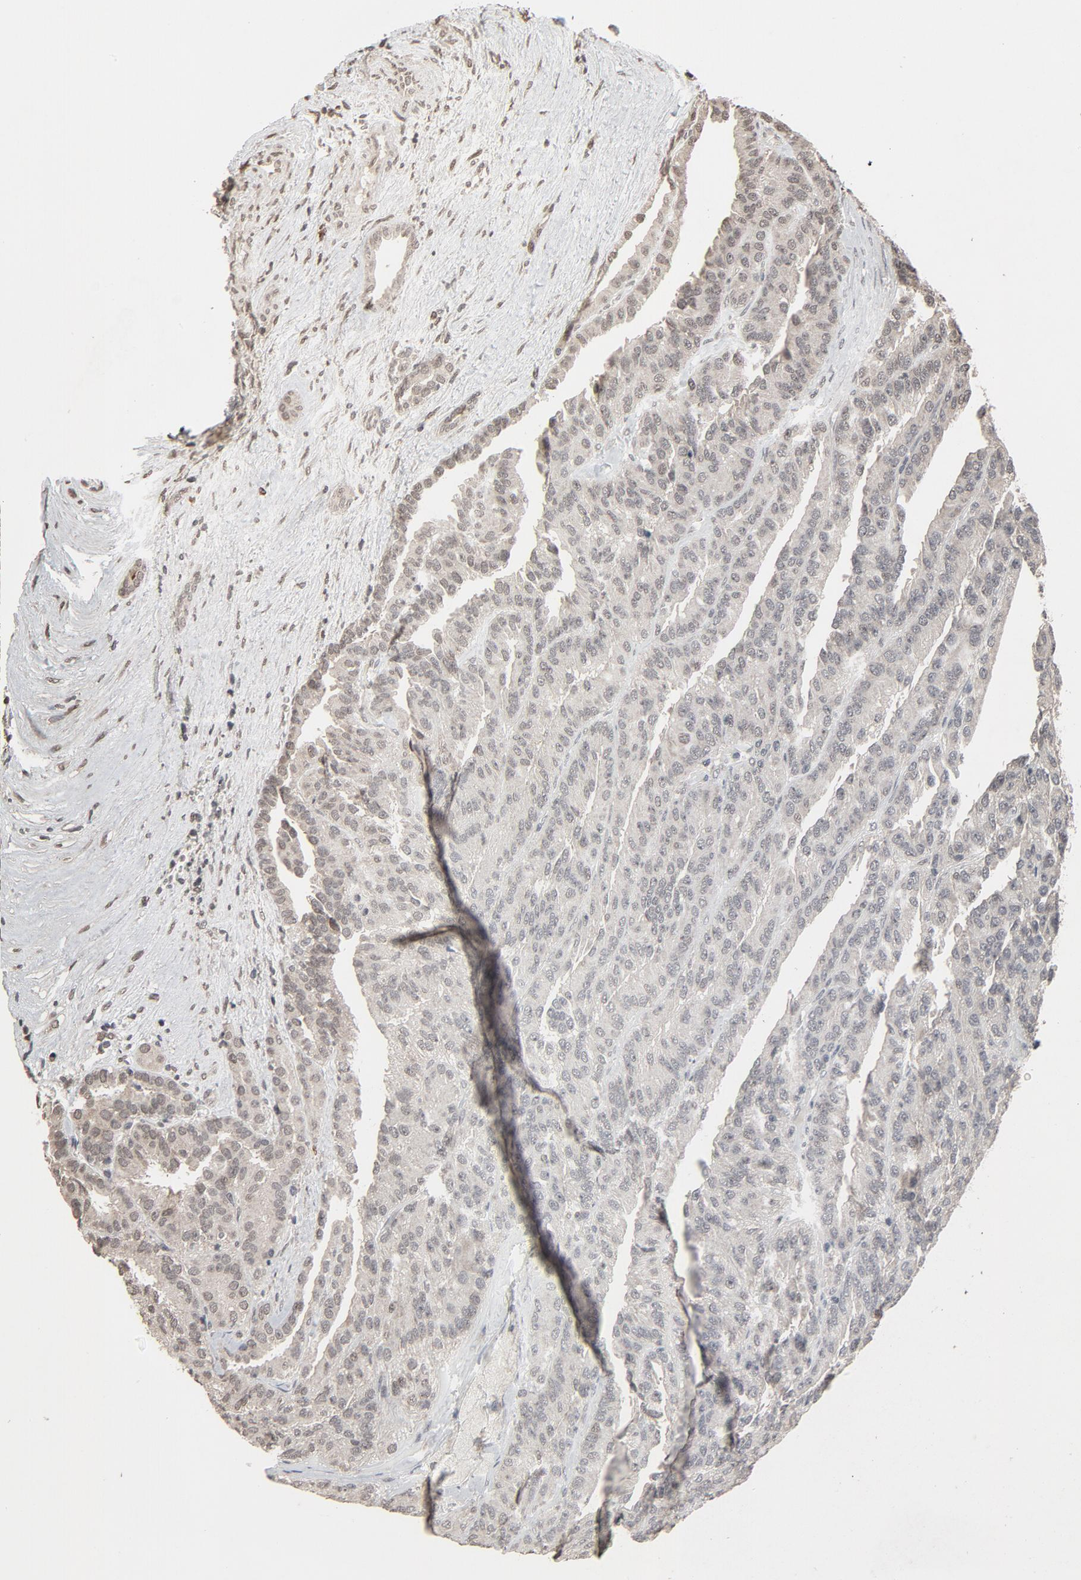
{"staining": {"intensity": "weak", "quantity": "25%-75%", "location": "cytoplasmic/membranous,nuclear"}, "tissue": "renal cancer", "cell_type": "Tumor cells", "image_type": "cancer", "snomed": [{"axis": "morphology", "description": "Adenocarcinoma, NOS"}, {"axis": "topography", "description": "Kidney"}], "caption": "The immunohistochemical stain highlights weak cytoplasmic/membranous and nuclear positivity in tumor cells of adenocarcinoma (renal) tissue.", "gene": "POM121", "patient": {"sex": "male", "age": 46}}